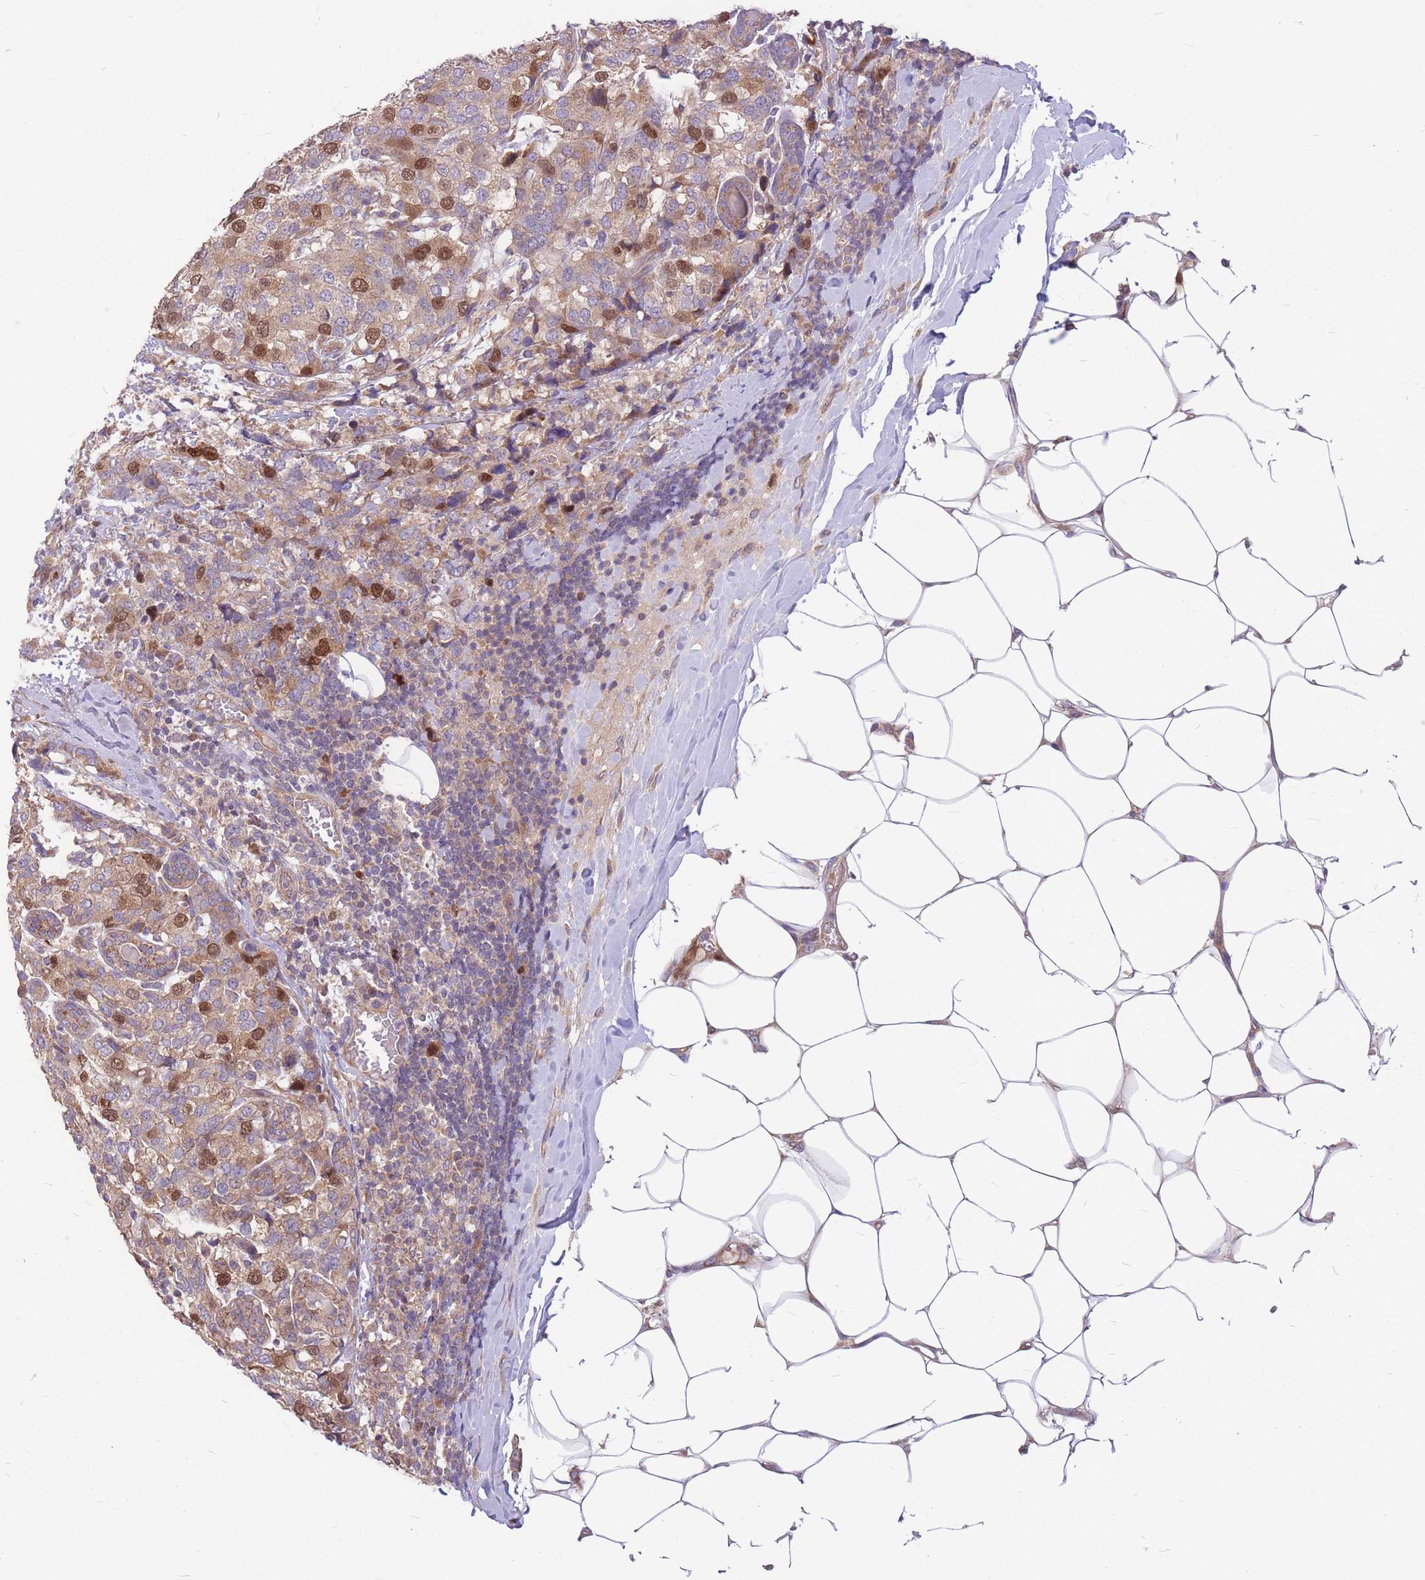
{"staining": {"intensity": "moderate", "quantity": ">75%", "location": "cytoplasmic/membranous,nuclear"}, "tissue": "breast cancer", "cell_type": "Tumor cells", "image_type": "cancer", "snomed": [{"axis": "morphology", "description": "Lobular carcinoma"}, {"axis": "topography", "description": "Breast"}], "caption": "This is an image of immunohistochemistry staining of breast cancer (lobular carcinoma), which shows moderate expression in the cytoplasmic/membranous and nuclear of tumor cells.", "gene": "GMNN", "patient": {"sex": "female", "age": 59}}